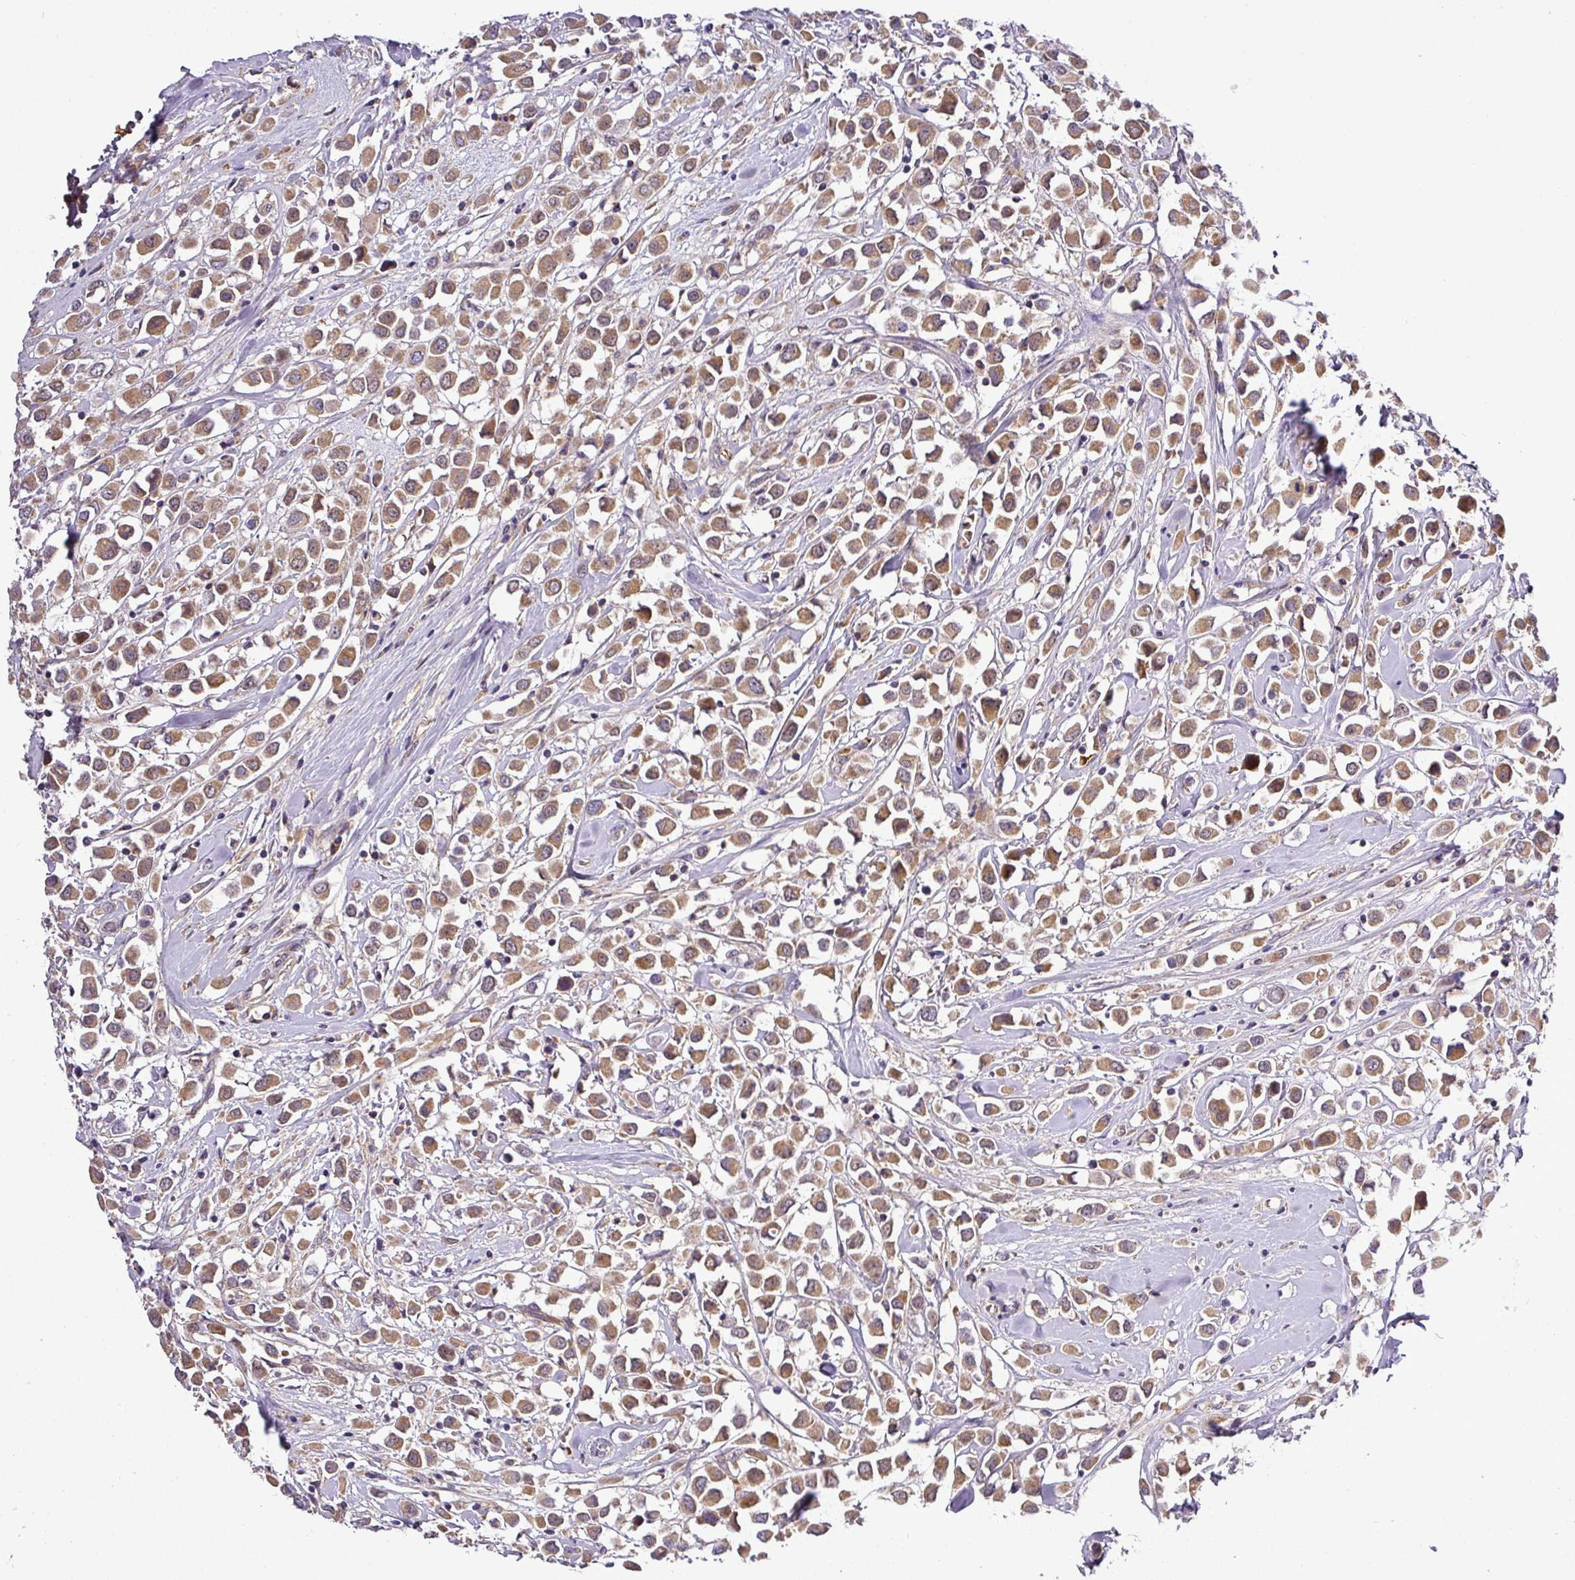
{"staining": {"intensity": "moderate", "quantity": ">75%", "location": "cytoplasmic/membranous"}, "tissue": "breast cancer", "cell_type": "Tumor cells", "image_type": "cancer", "snomed": [{"axis": "morphology", "description": "Duct carcinoma"}, {"axis": "topography", "description": "Breast"}], "caption": "A photomicrograph of breast invasive ductal carcinoma stained for a protein displays moderate cytoplasmic/membranous brown staining in tumor cells. (IHC, brightfield microscopy, high magnification).", "gene": "ZNF513", "patient": {"sex": "female", "age": 61}}